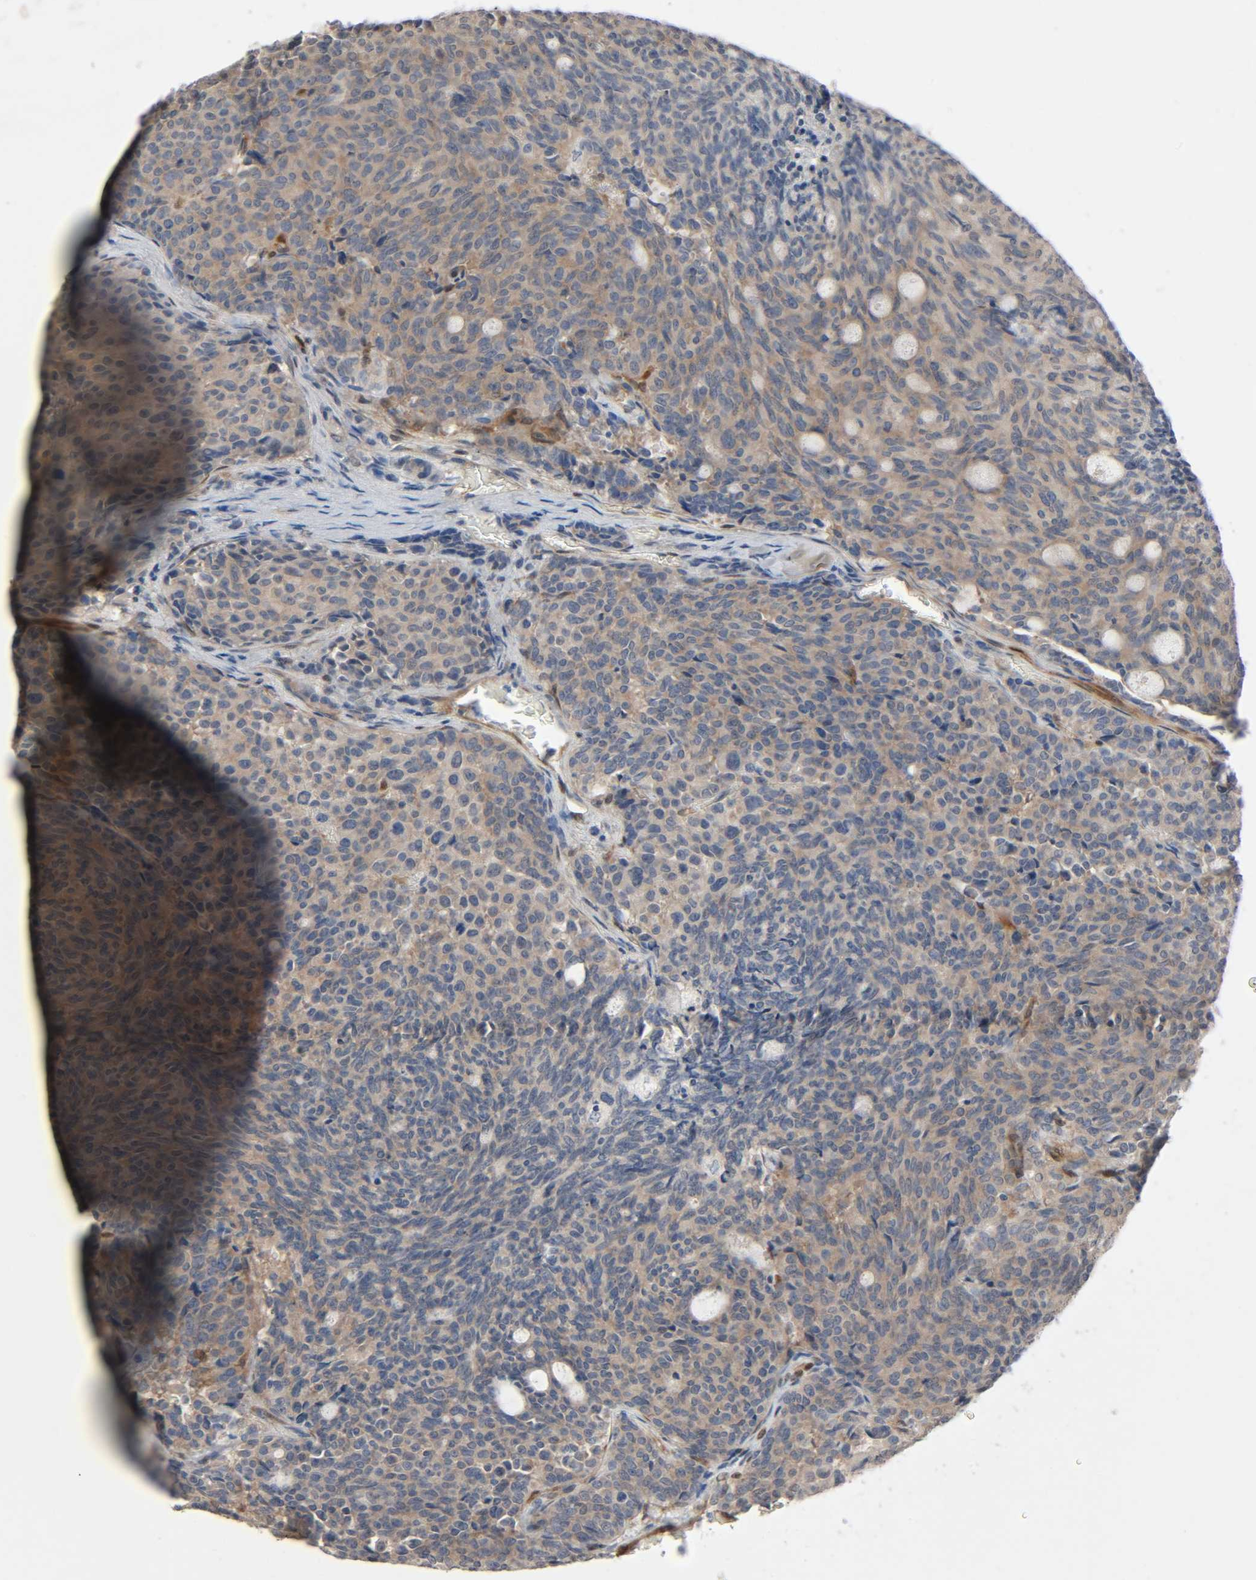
{"staining": {"intensity": "weak", "quantity": ">75%", "location": "cytoplasmic/membranous"}, "tissue": "carcinoid", "cell_type": "Tumor cells", "image_type": "cancer", "snomed": [{"axis": "morphology", "description": "Carcinoid, malignant, NOS"}, {"axis": "topography", "description": "Pancreas"}], "caption": "Brown immunohistochemical staining in human carcinoid demonstrates weak cytoplasmic/membranous expression in approximately >75% of tumor cells. Nuclei are stained in blue.", "gene": "PTK2", "patient": {"sex": "female", "age": 54}}